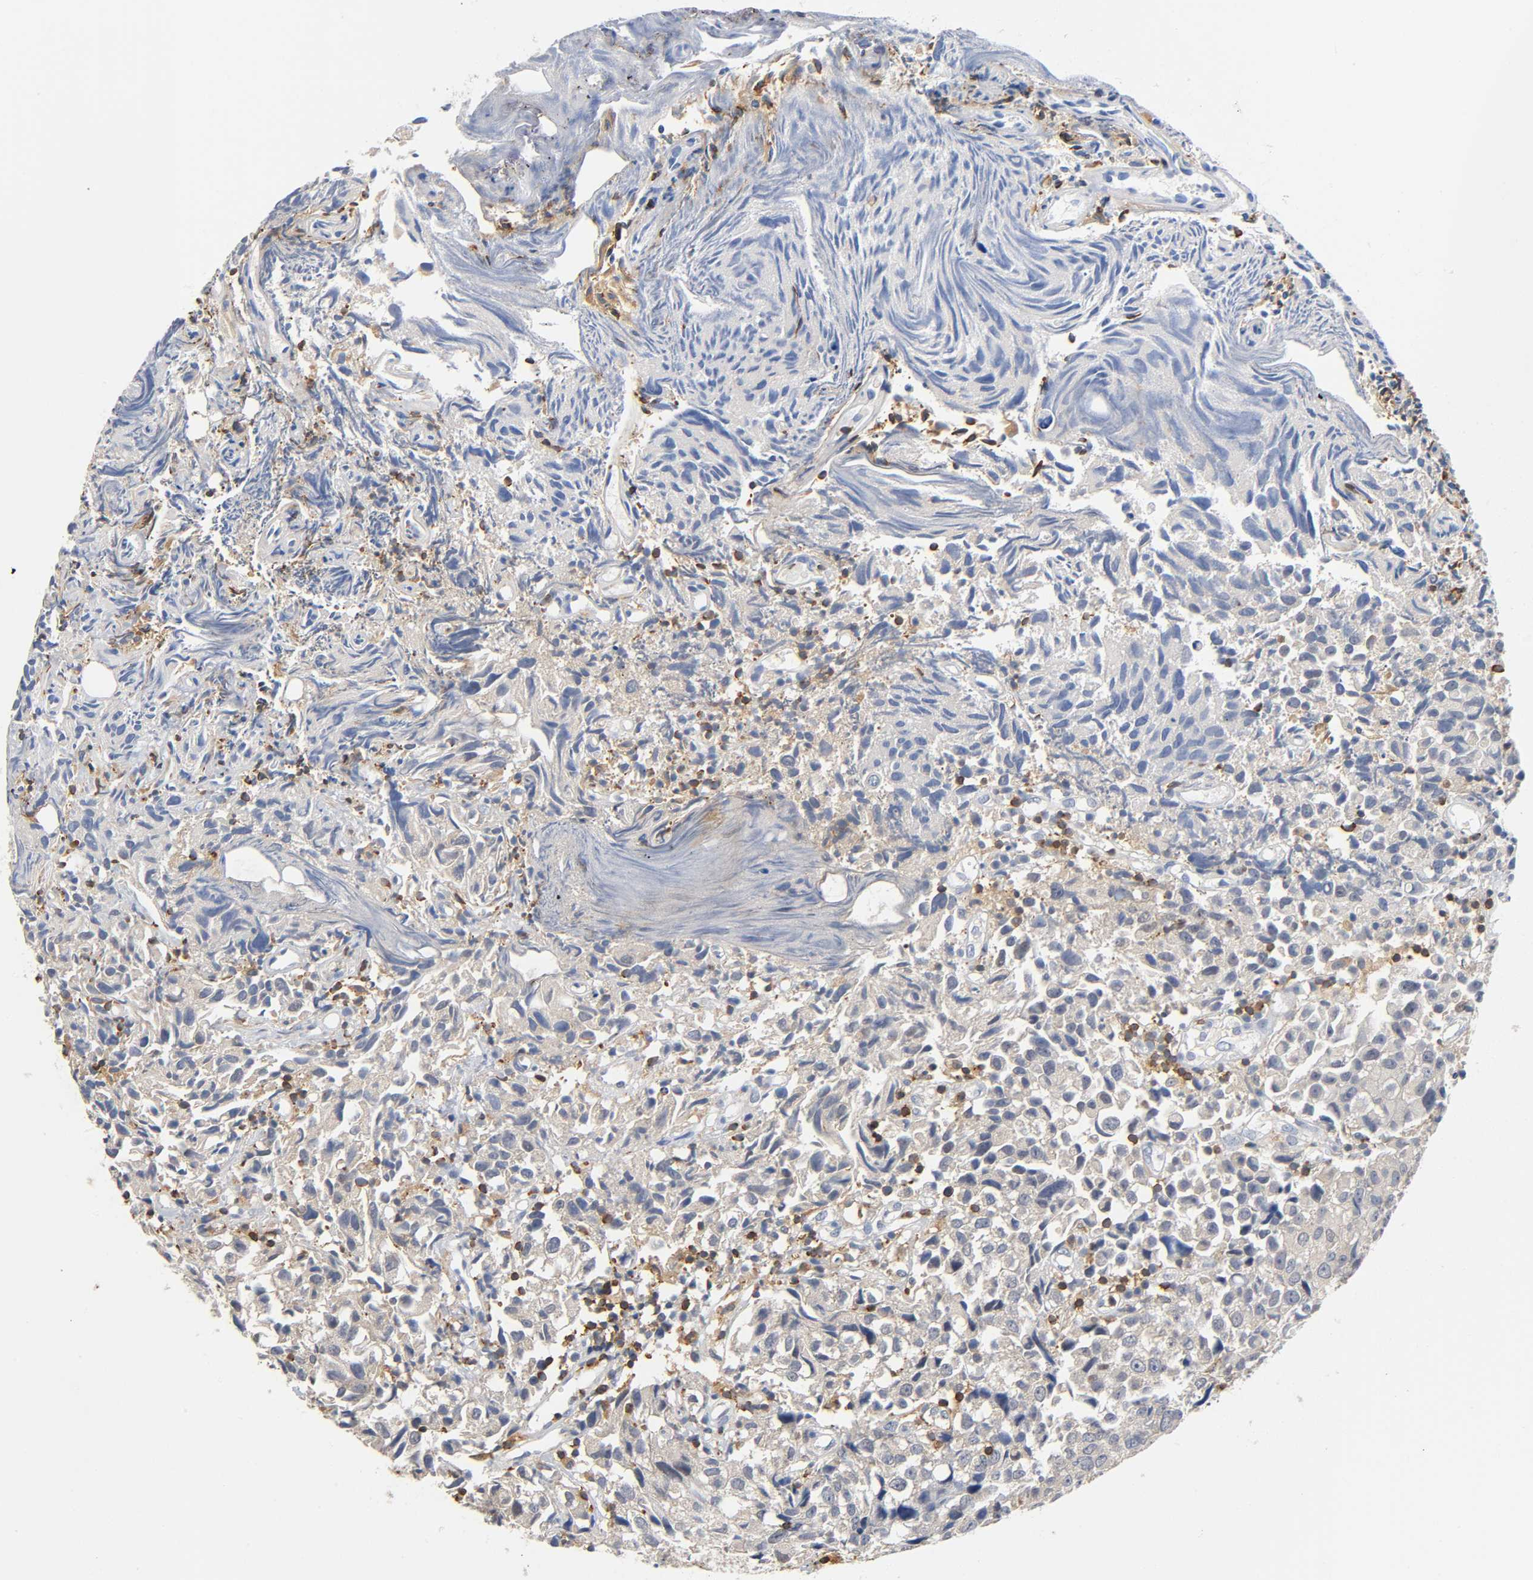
{"staining": {"intensity": "negative", "quantity": "none", "location": "none"}, "tissue": "urothelial cancer", "cell_type": "Tumor cells", "image_type": "cancer", "snomed": [{"axis": "morphology", "description": "Urothelial carcinoma, High grade"}, {"axis": "topography", "description": "Urinary bladder"}], "caption": "IHC histopathology image of neoplastic tissue: human high-grade urothelial carcinoma stained with DAB shows no significant protein staining in tumor cells. (DAB IHC visualized using brightfield microscopy, high magnification).", "gene": "UCKL1", "patient": {"sex": "female", "age": 75}}